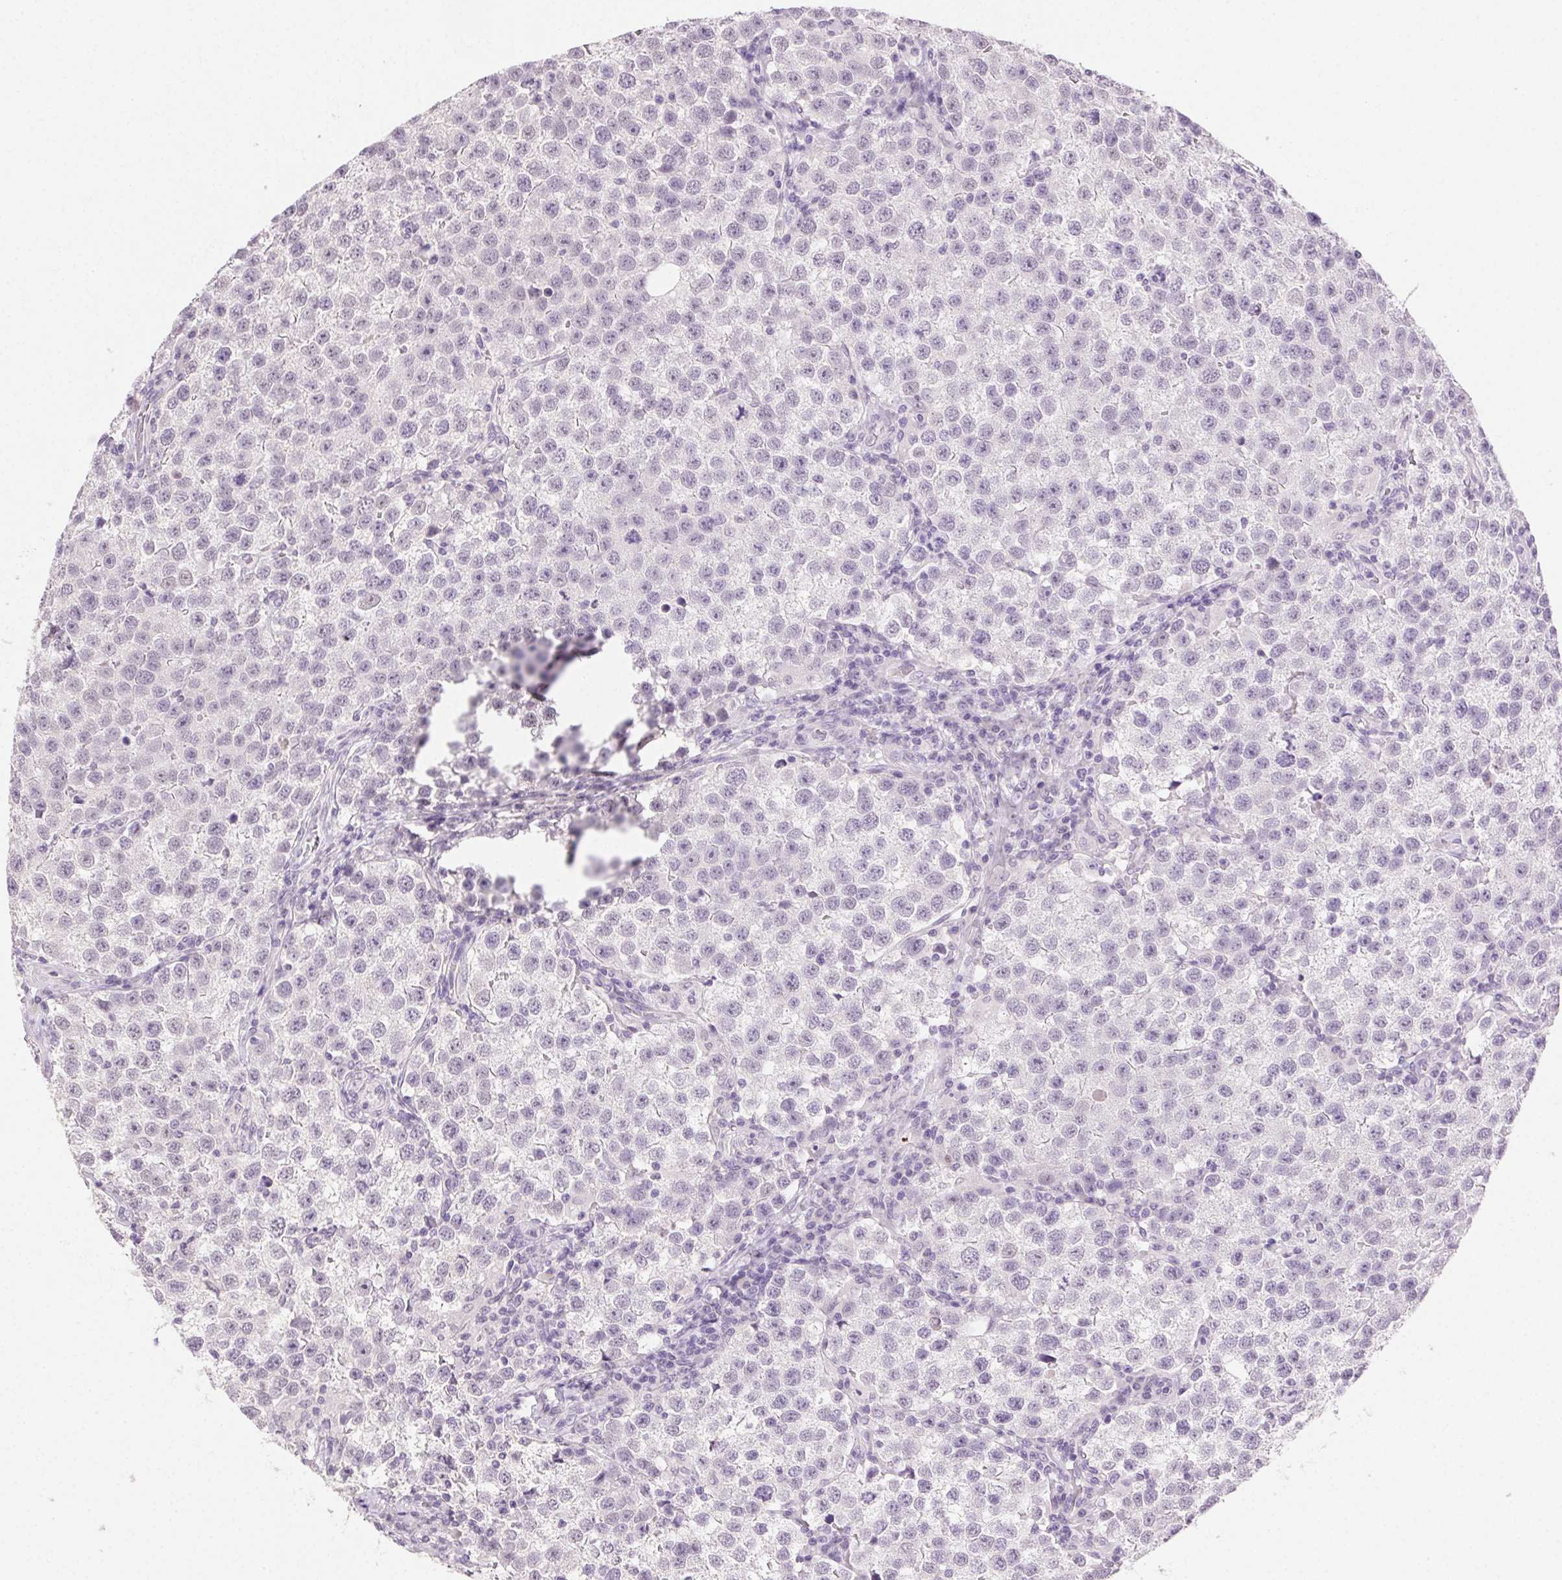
{"staining": {"intensity": "negative", "quantity": "none", "location": "none"}, "tissue": "testis cancer", "cell_type": "Tumor cells", "image_type": "cancer", "snomed": [{"axis": "morphology", "description": "Seminoma, NOS"}, {"axis": "topography", "description": "Testis"}], "caption": "Tumor cells are negative for brown protein staining in seminoma (testis).", "gene": "CLDN10", "patient": {"sex": "male", "age": 37}}